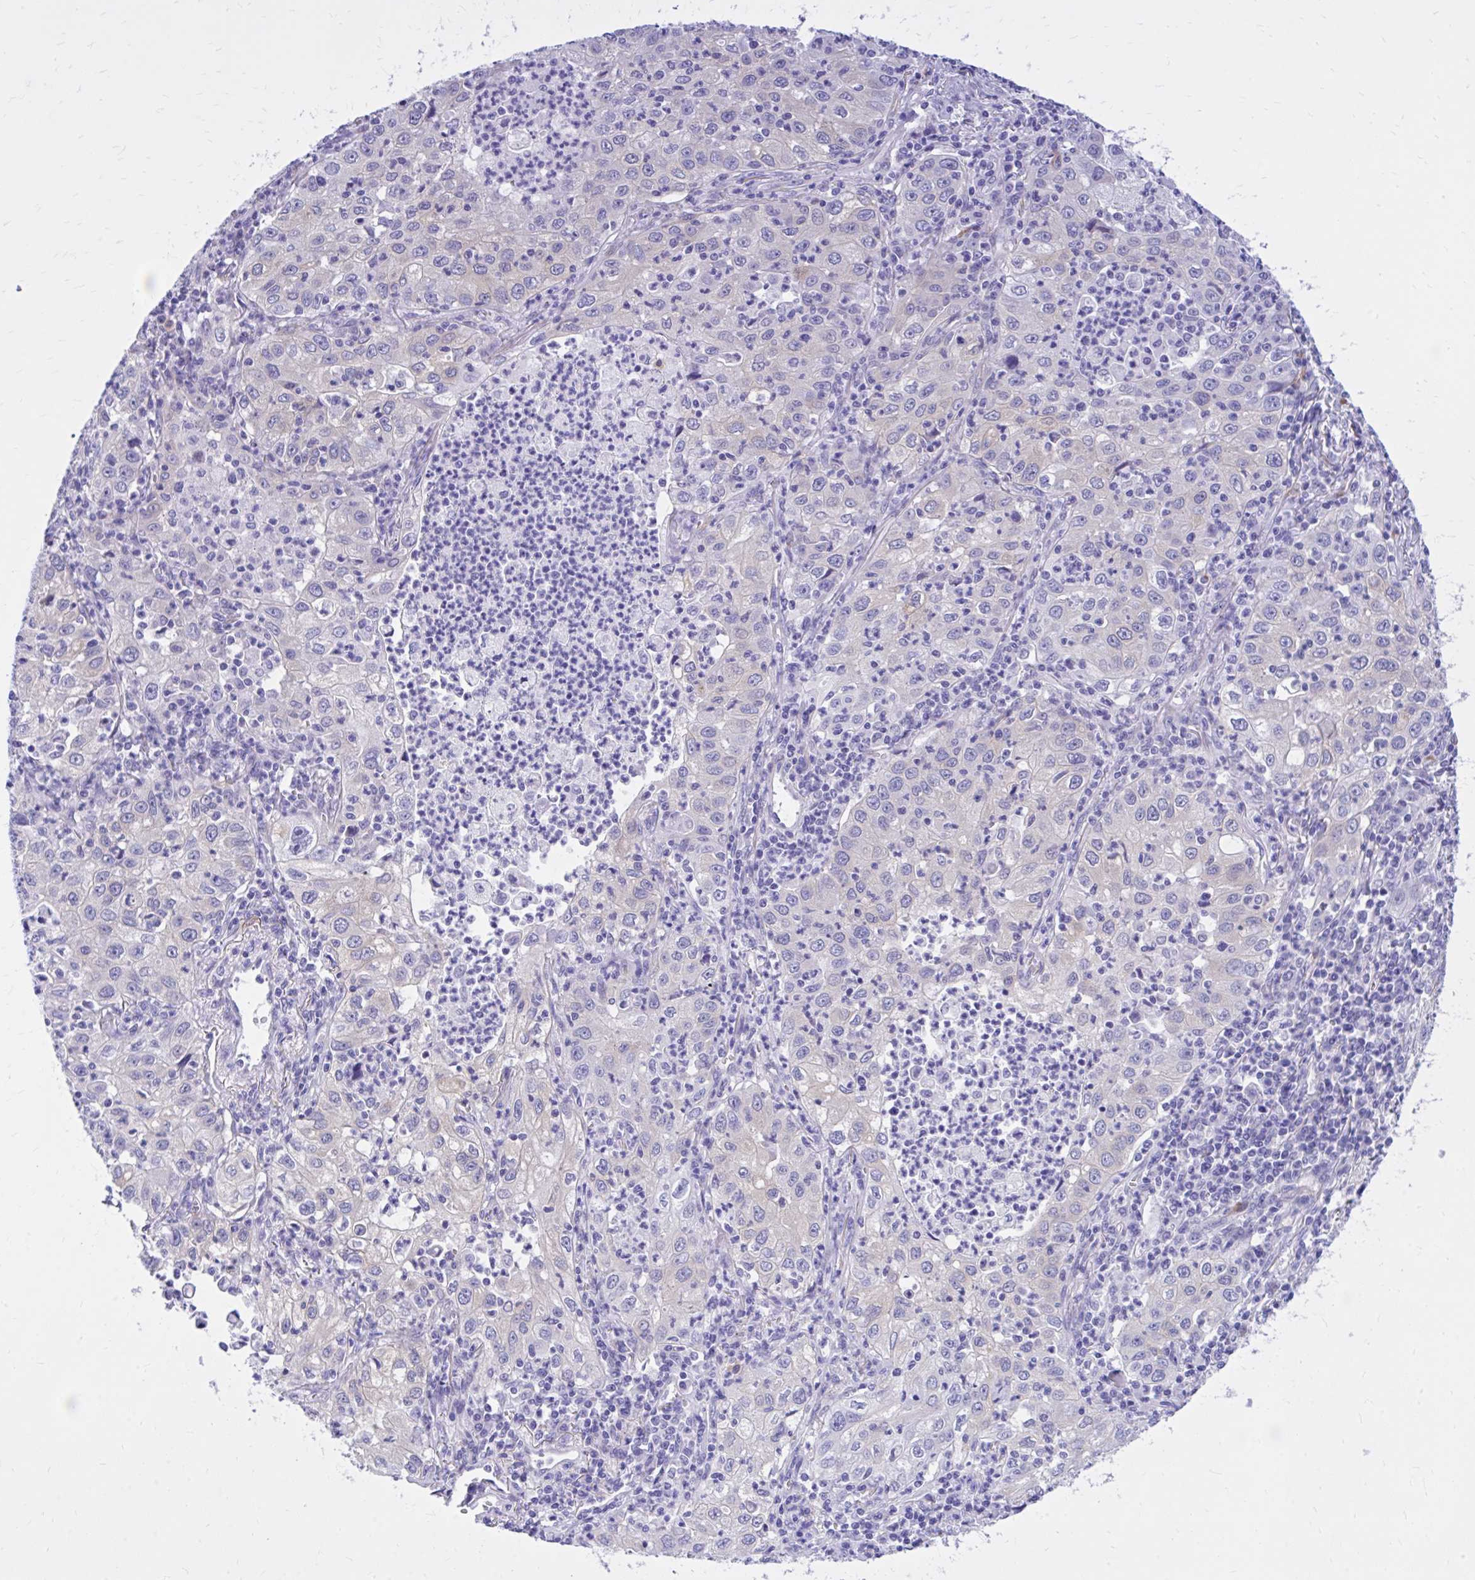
{"staining": {"intensity": "weak", "quantity": "<25%", "location": "cytoplasmic/membranous"}, "tissue": "lung cancer", "cell_type": "Tumor cells", "image_type": "cancer", "snomed": [{"axis": "morphology", "description": "Squamous cell carcinoma, NOS"}, {"axis": "topography", "description": "Lung"}], "caption": "Immunohistochemistry photomicrograph of lung squamous cell carcinoma stained for a protein (brown), which reveals no staining in tumor cells. Brightfield microscopy of immunohistochemistry (IHC) stained with DAB (brown) and hematoxylin (blue), captured at high magnification.", "gene": "EPB41L1", "patient": {"sex": "male", "age": 71}}